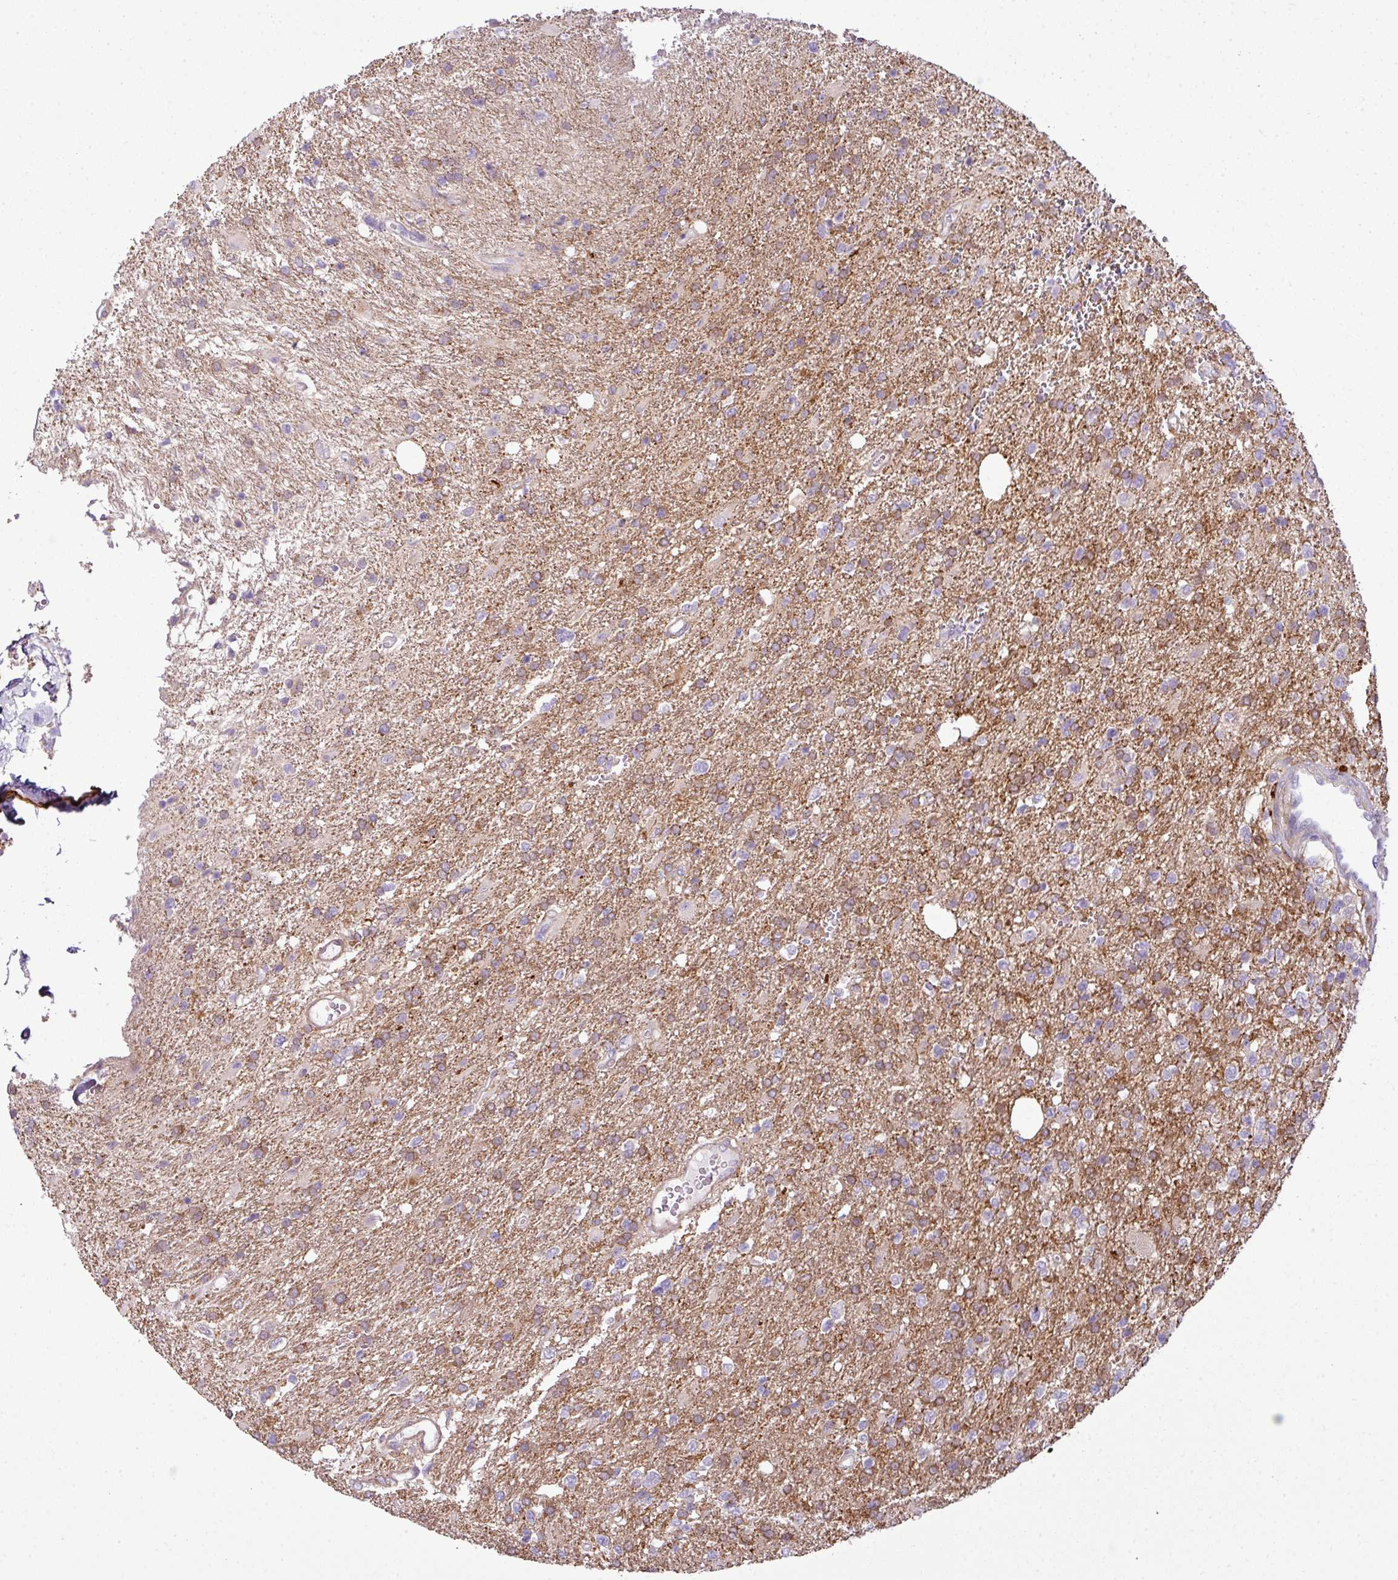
{"staining": {"intensity": "moderate", "quantity": "<25%", "location": "cytoplasmic/membranous"}, "tissue": "glioma", "cell_type": "Tumor cells", "image_type": "cancer", "snomed": [{"axis": "morphology", "description": "Glioma, malignant, High grade"}, {"axis": "topography", "description": "Brain"}], "caption": "Glioma stained for a protein exhibits moderate cytoplasmic/membranous positivity in tumor cells.", "gene": "COL8A1", "patient": {"sex": "male", "age": 56}}